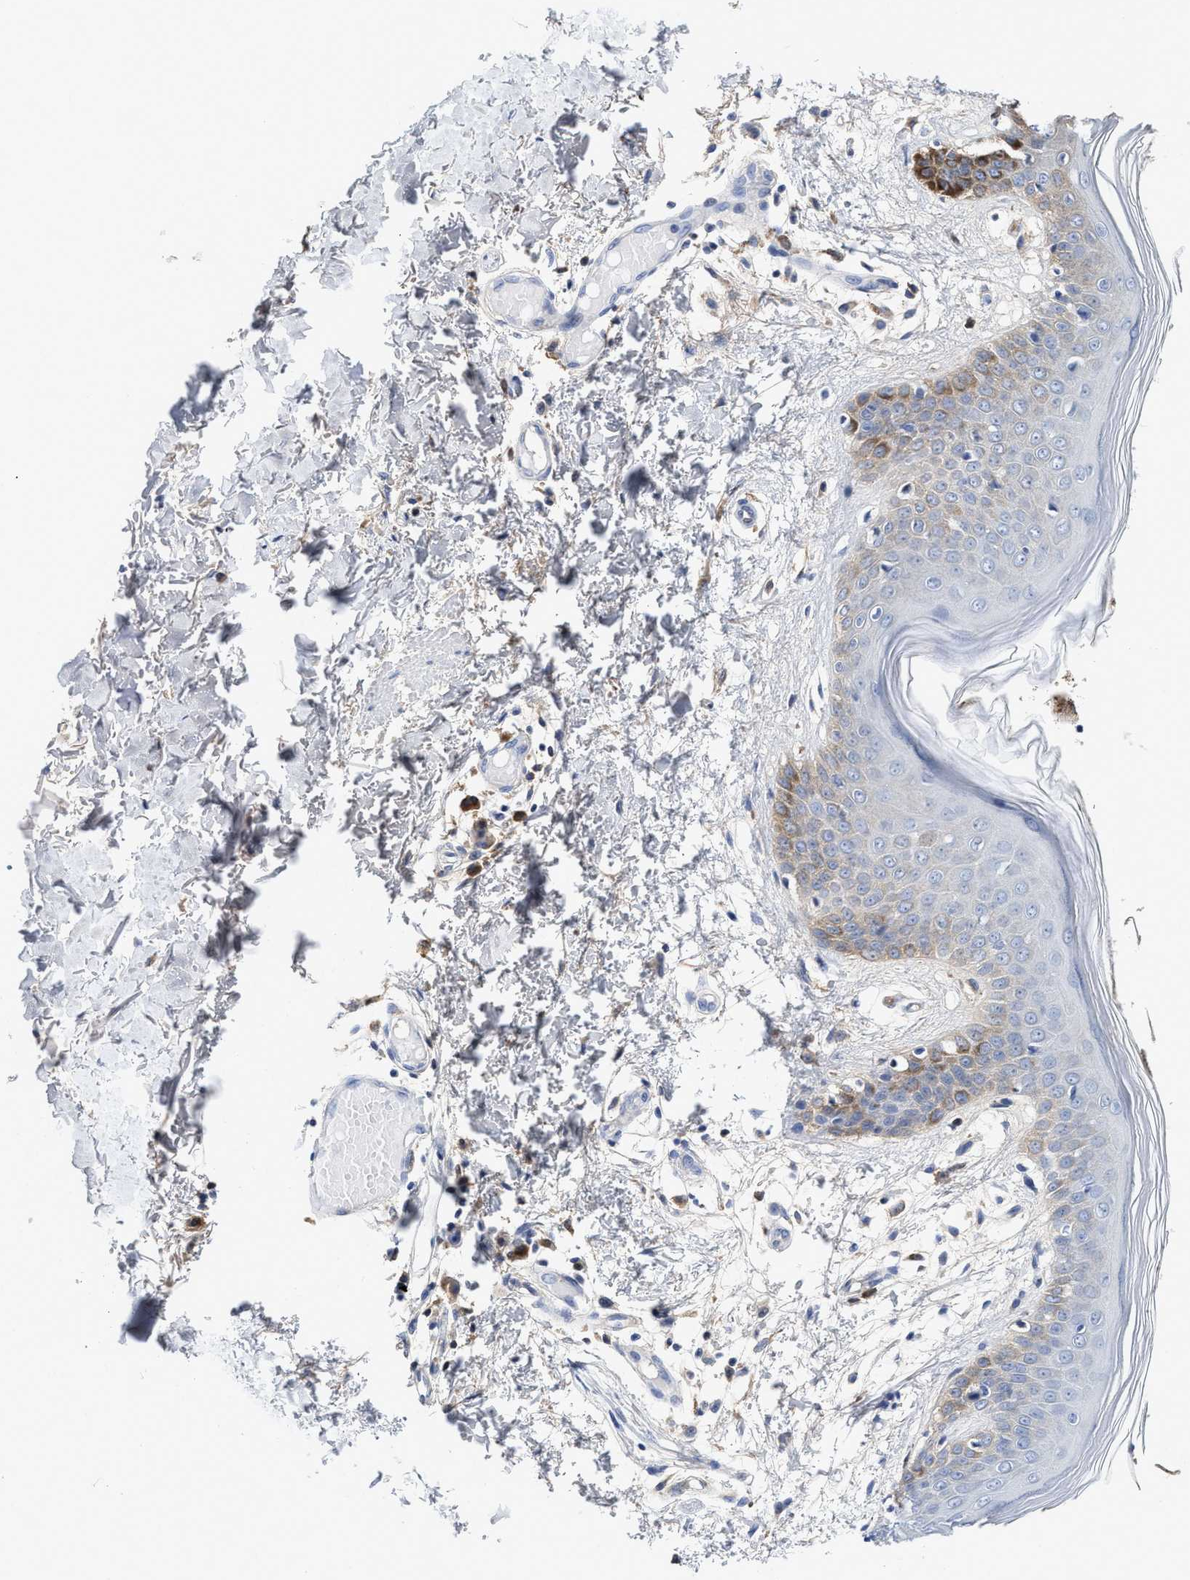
{"staining": {"intensity": "weak", "quantity": ">75%", "location": "cytoplasmic/membranous"}, "tissue": "skin", "cell_type": "Fibroblasts", "image_type": "normal", "snomed": [{"axis": "morphology", "description": "Normal tissue, NOS"}, {"axis": "topography", "description": "Skin"}], "caption": "IHC photomicrograph of normal skin: skin stained using immunohistochemistry reveals low levels of weak protein expression localized specifically in the cytoplasmic/membranous of fibroblasts, appearing as a cytoplasmic/membranous brown color.", "gene": "C2", "patient": {"sex": "male", "age": 53}}